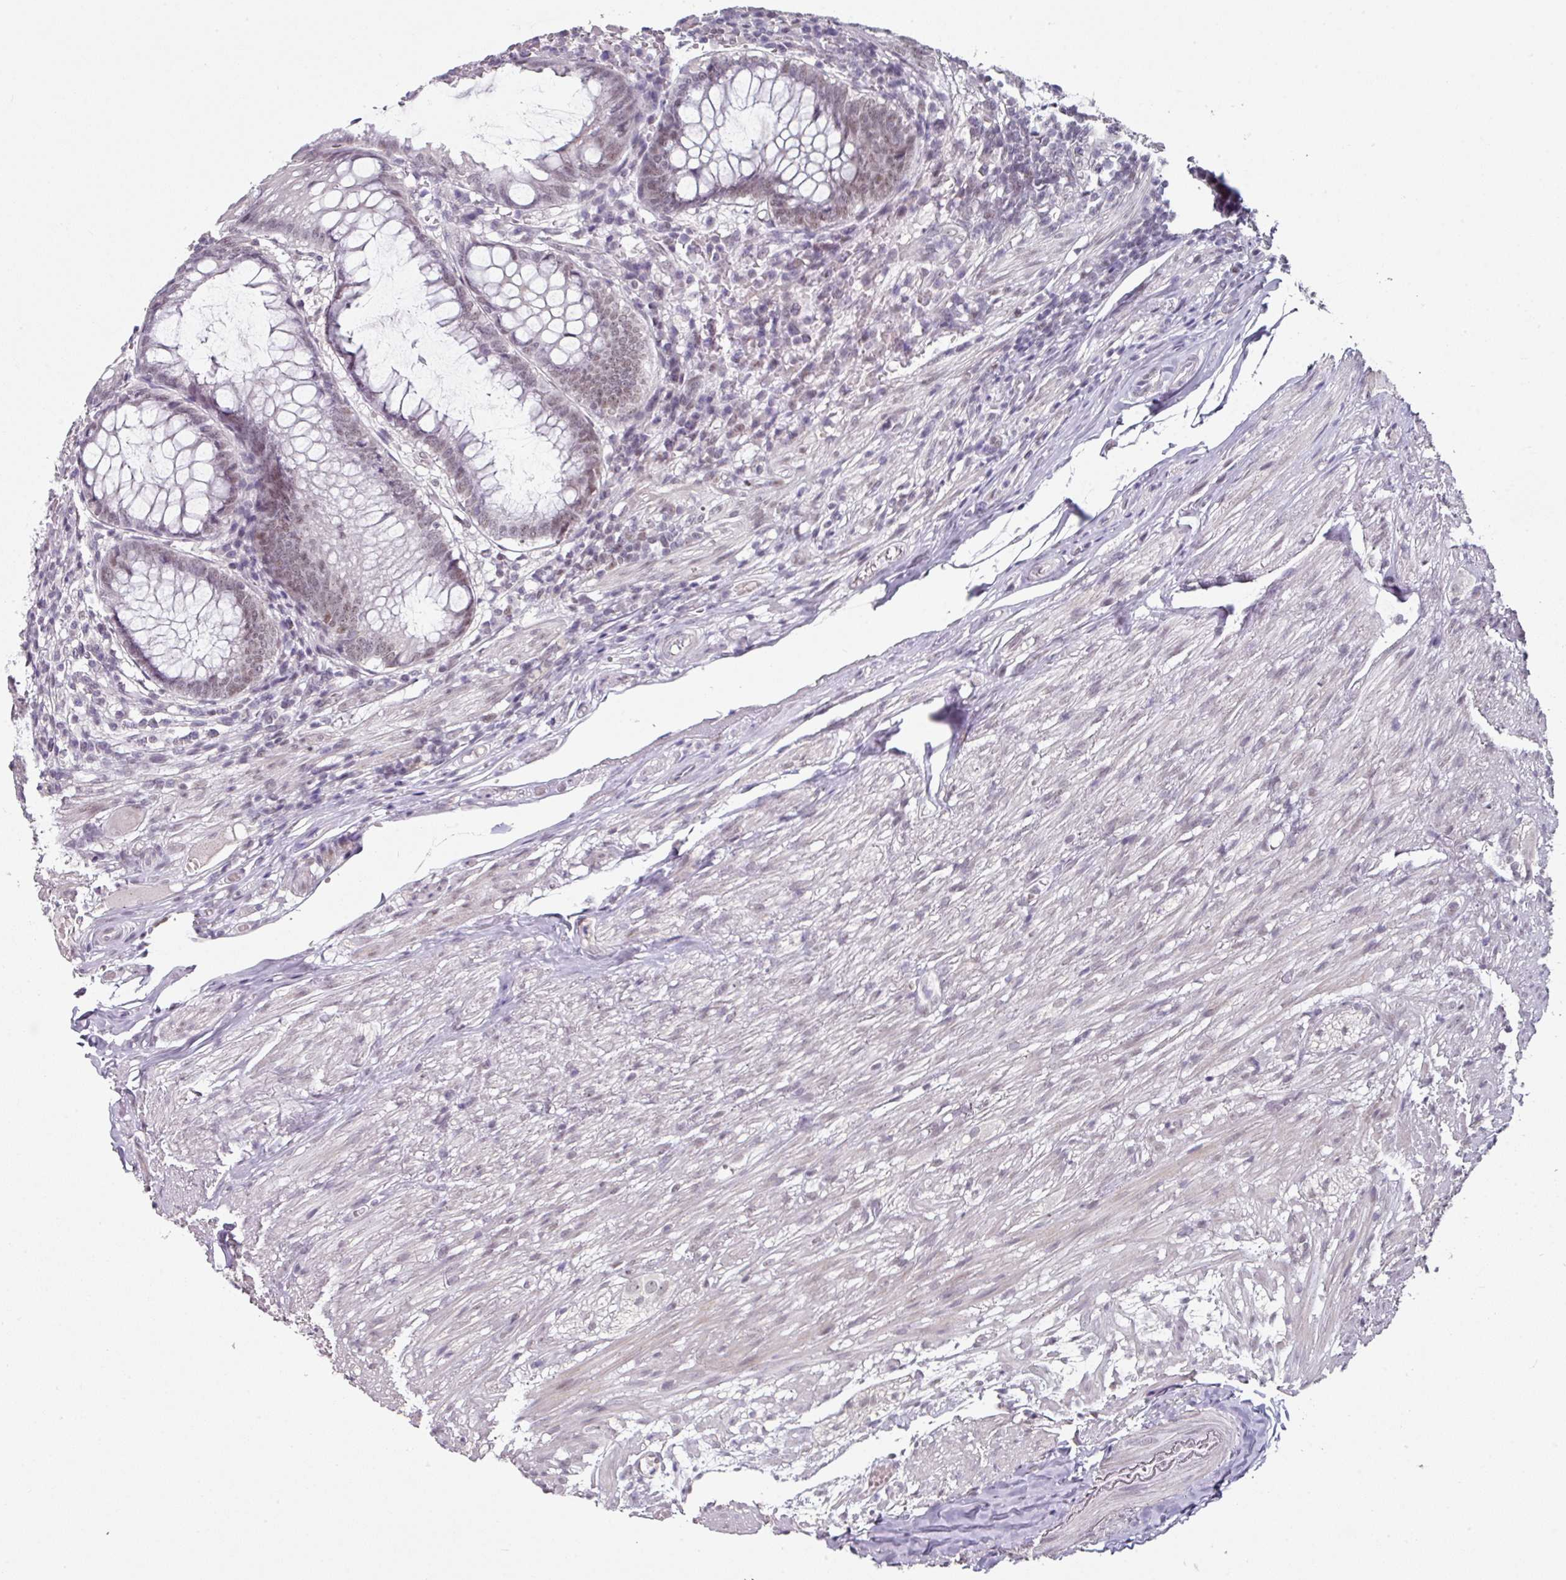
{"staining": {"intensity": "moderate", "quantity": "25%-75%", "location": "nuclear"}, "tissue": "appendix", "cell_type": "Glandular cells", "image_type": "normal", "snomed": [{"axis": "morphology", "description": "Normal tissue, NOS"}, {"axis": "topography", "description": "Appendix"}], "caption": "Immunohistochemistry (IHC) of unremarkable appendix reveals medium levels of moderate nuclear expression in approximately 25%-75% of glandular cells. (Stains: DAB (3,3'-diaminobenzidine) in brown, nuclei in blue, Microscopy: brightfield microscopy at high magnification).", "gene": "ELK1", "patient": {"sex": "male", "age": 83}}